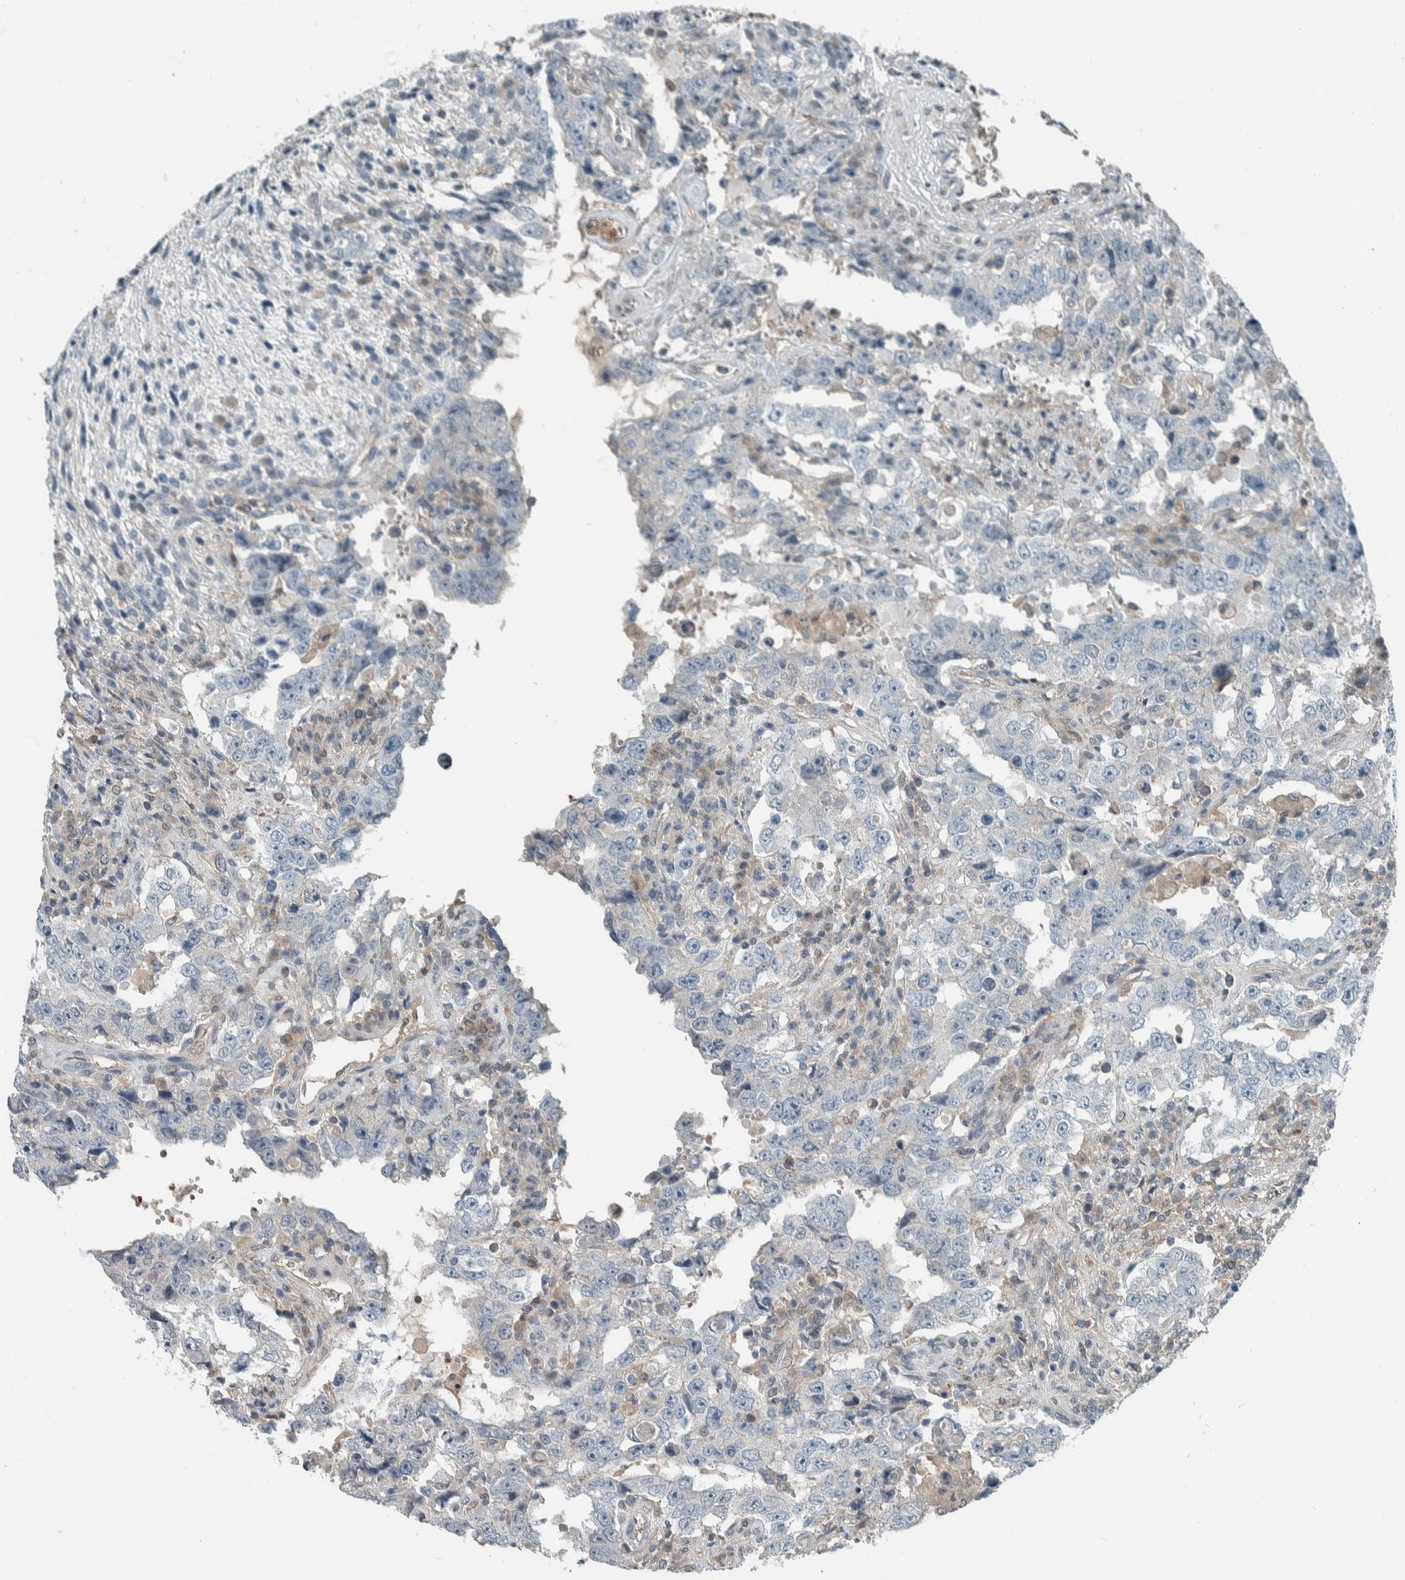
{"staining": {"intensity": "negative", "quantity": "none", "location": "none"}, "tissue": "testis cancer", "cell_type": "Tumor cells", "image_type": "cancer", "snomed": [{"axis": "morphology", "description": "Carcinoma, Embryonal, NOS"}, {"axis": "topography", "description": "Testis"}], "caption": "A histopathology image of testis cancer stained for a protein shows no brown staining in tumor cells.", "gene": "ALAD", "patient": {"sex": "male", "age": 26}}